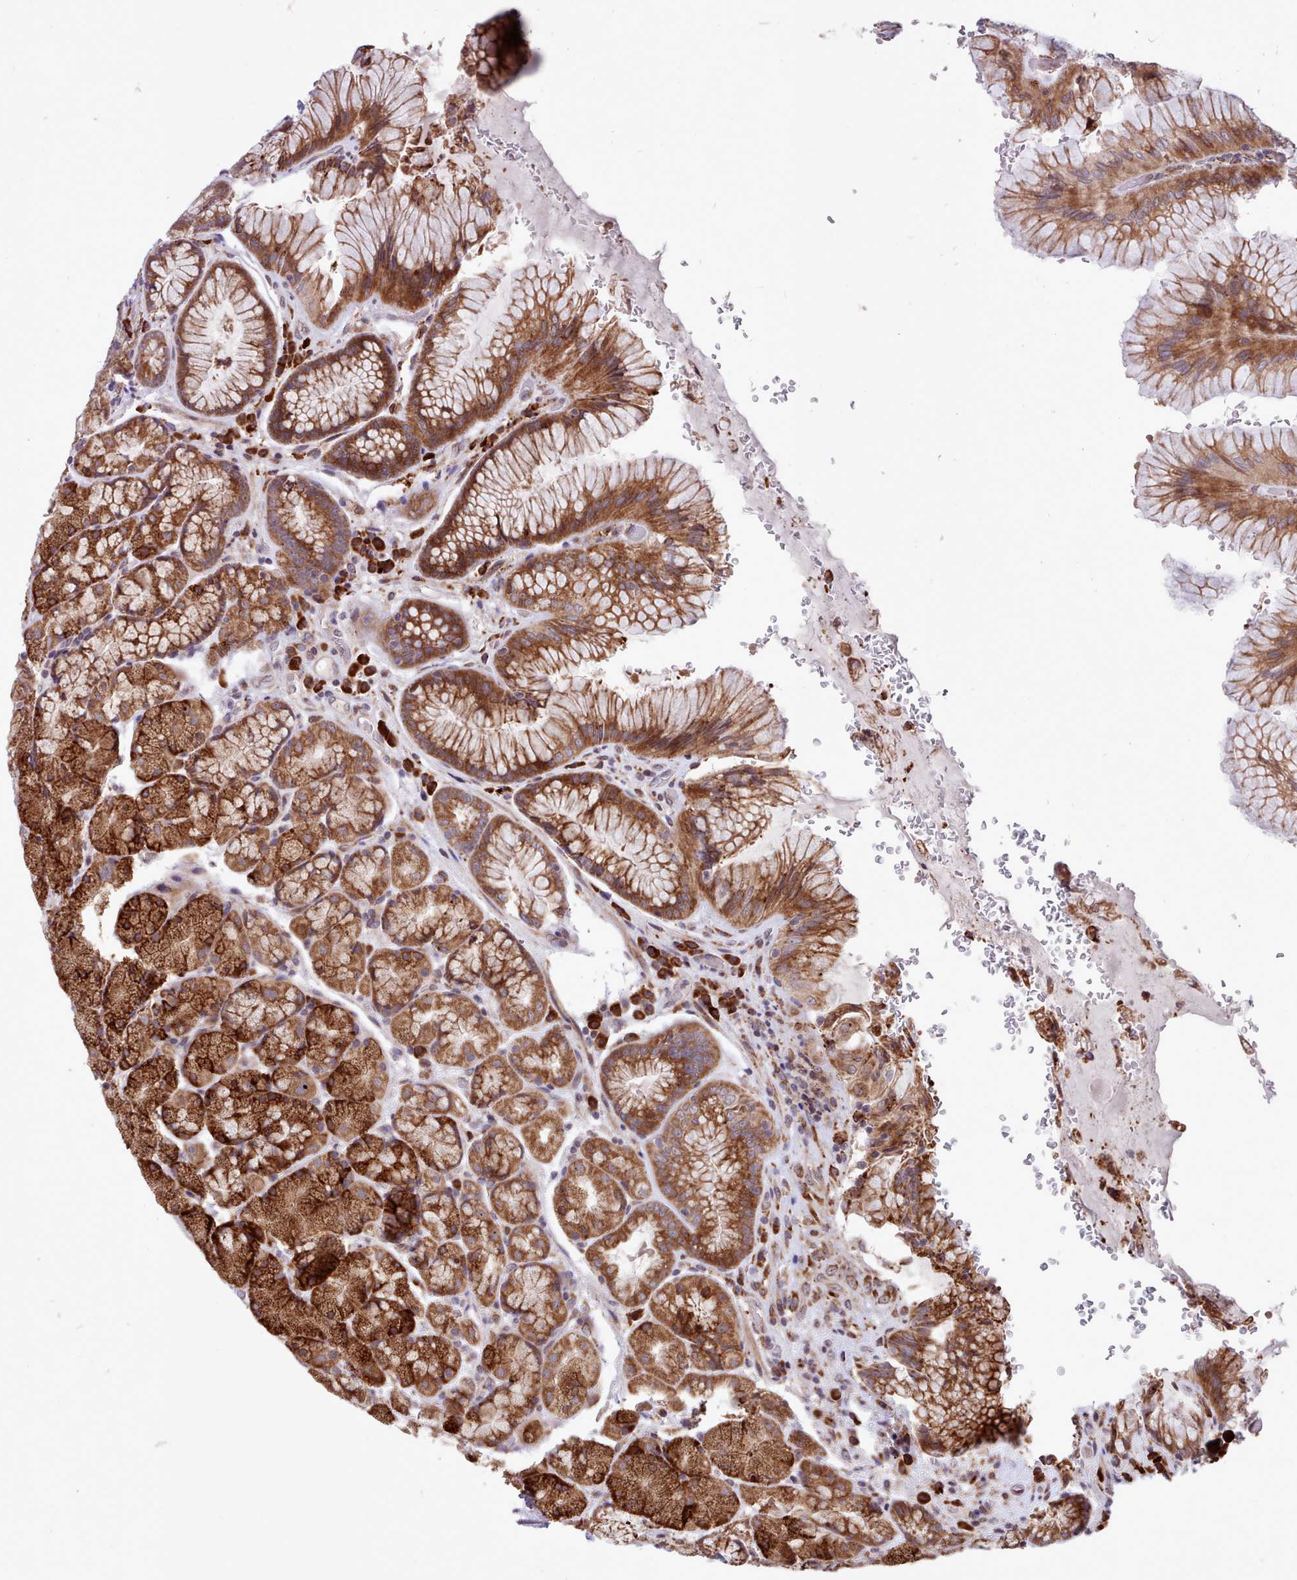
{"staining": {"intensity": "strong", "quantity": ">75%", "location": "cytoplasmic/membranous"}, "tissue": "stomach", "cell_type": "Glandular cells", "image_type": "normal", "snomed": [{"axis": "morphology", "description": "Normal tissue, NOS"}, {"axis": "topography", "description": "Stomach"}], "caption": "Stomach stained with DAB IHC shows high levels of strong cytoplasmic/membranous expression in approximately >75% of glandular cells.", "gene": "TTLL3", "patient": {"sex": "male", "age": 63}}